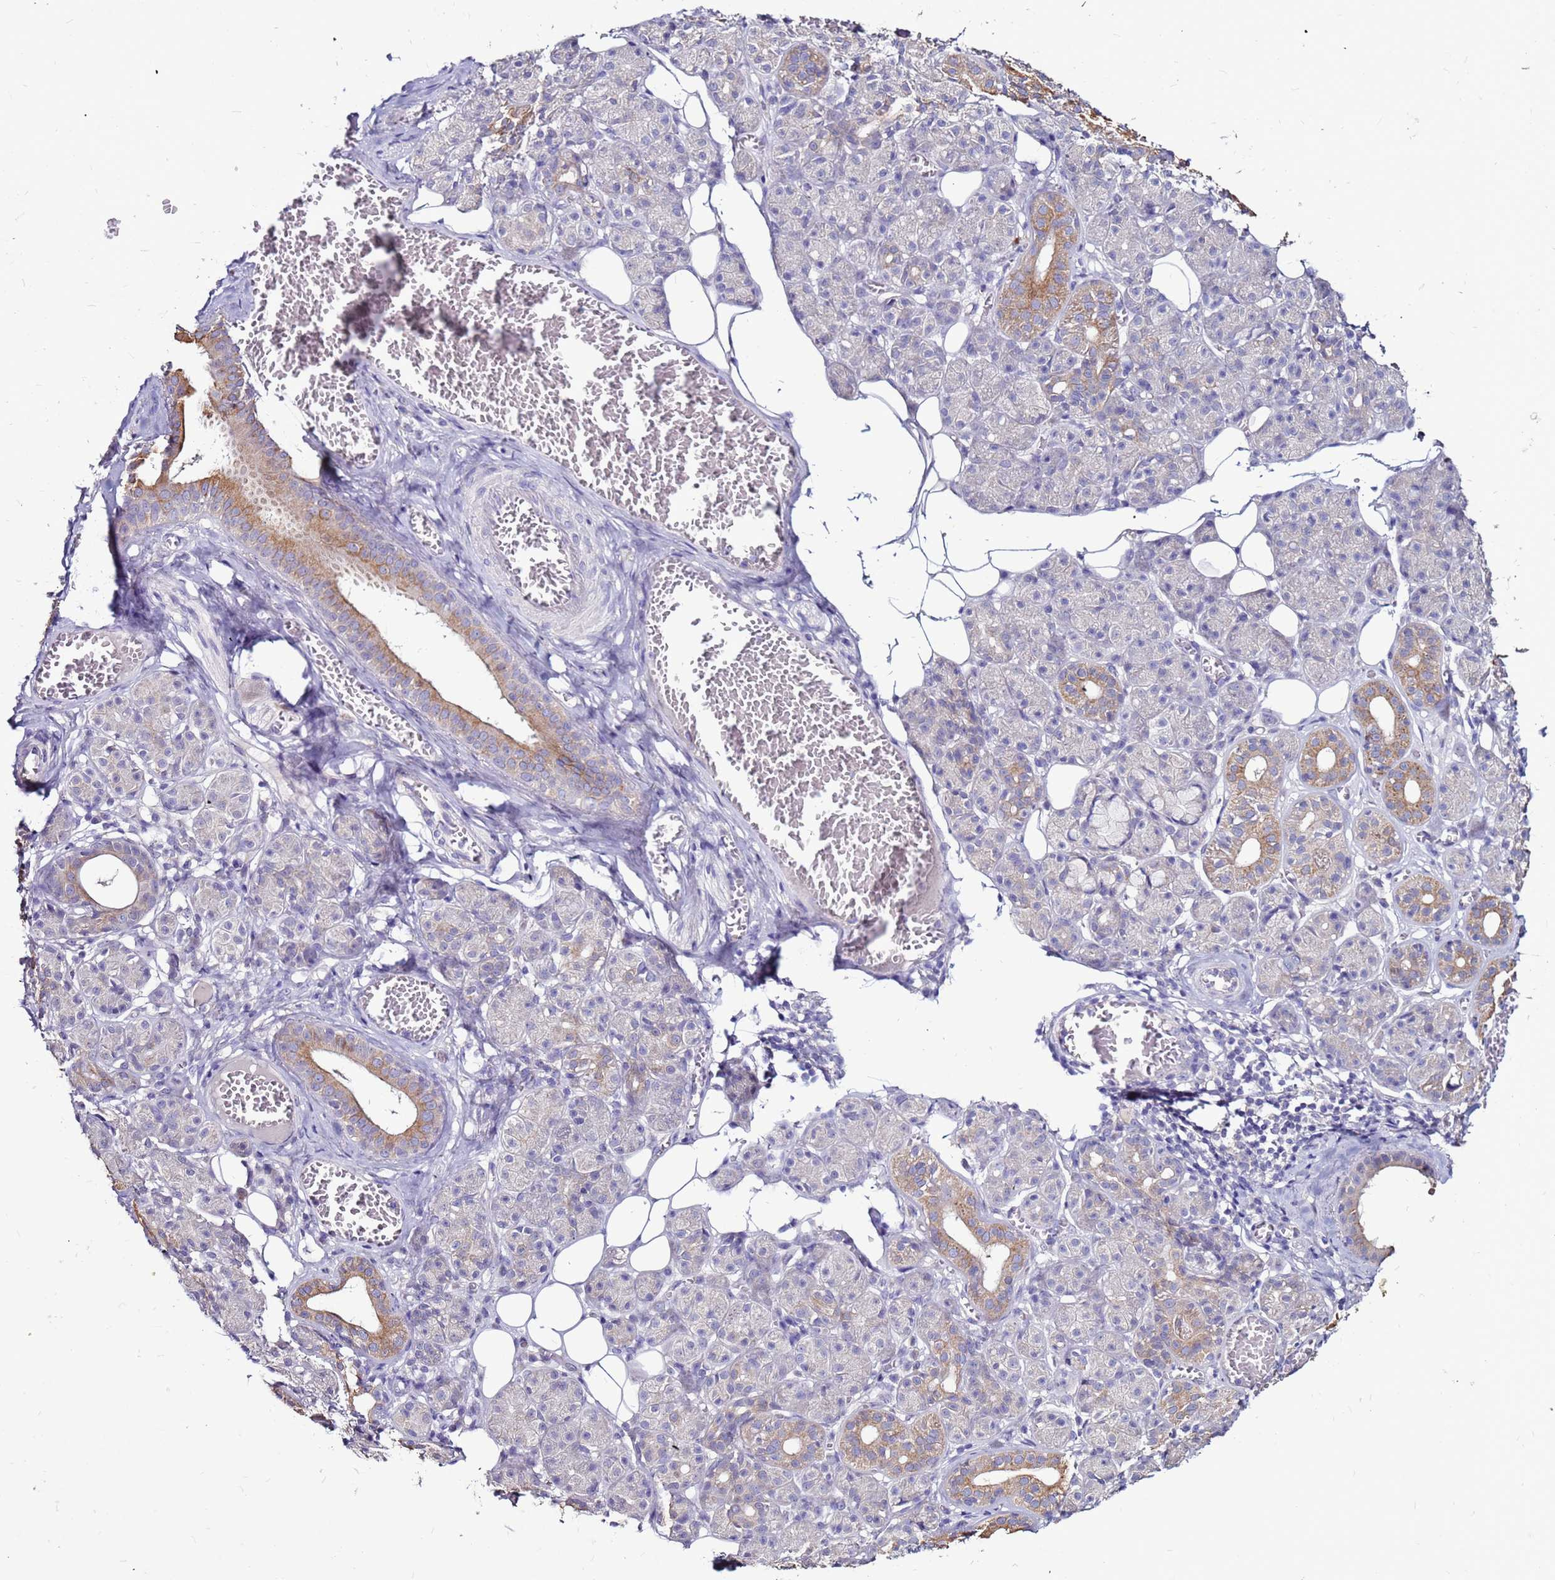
{"staining": {"intensity": "moderate", "quantity": "<25%", "location": "cytoplasmic/membranous"}, "tissue": "salivary gland", "cell_type": "Glandular cells", "image_type": "normal", "snomed": [{"axis": "morphology", "description": "Normal tissue, NOS"}, {"axis": "topography", "description": "Salivary gland"}], "caption": "Glandular cells display low levels of moderate cytoplasmic/membranous staining in approximately <25% of cells in unremarkable human salivary gland. The staining was performed using DAB (3,3'-diaminobenzidine), with brown indicating positive protein expression. Nuclei are stained blue with hematoxylin.", "gene": "SLC44A3", "patient": {"sex": "male", "age": 63}}